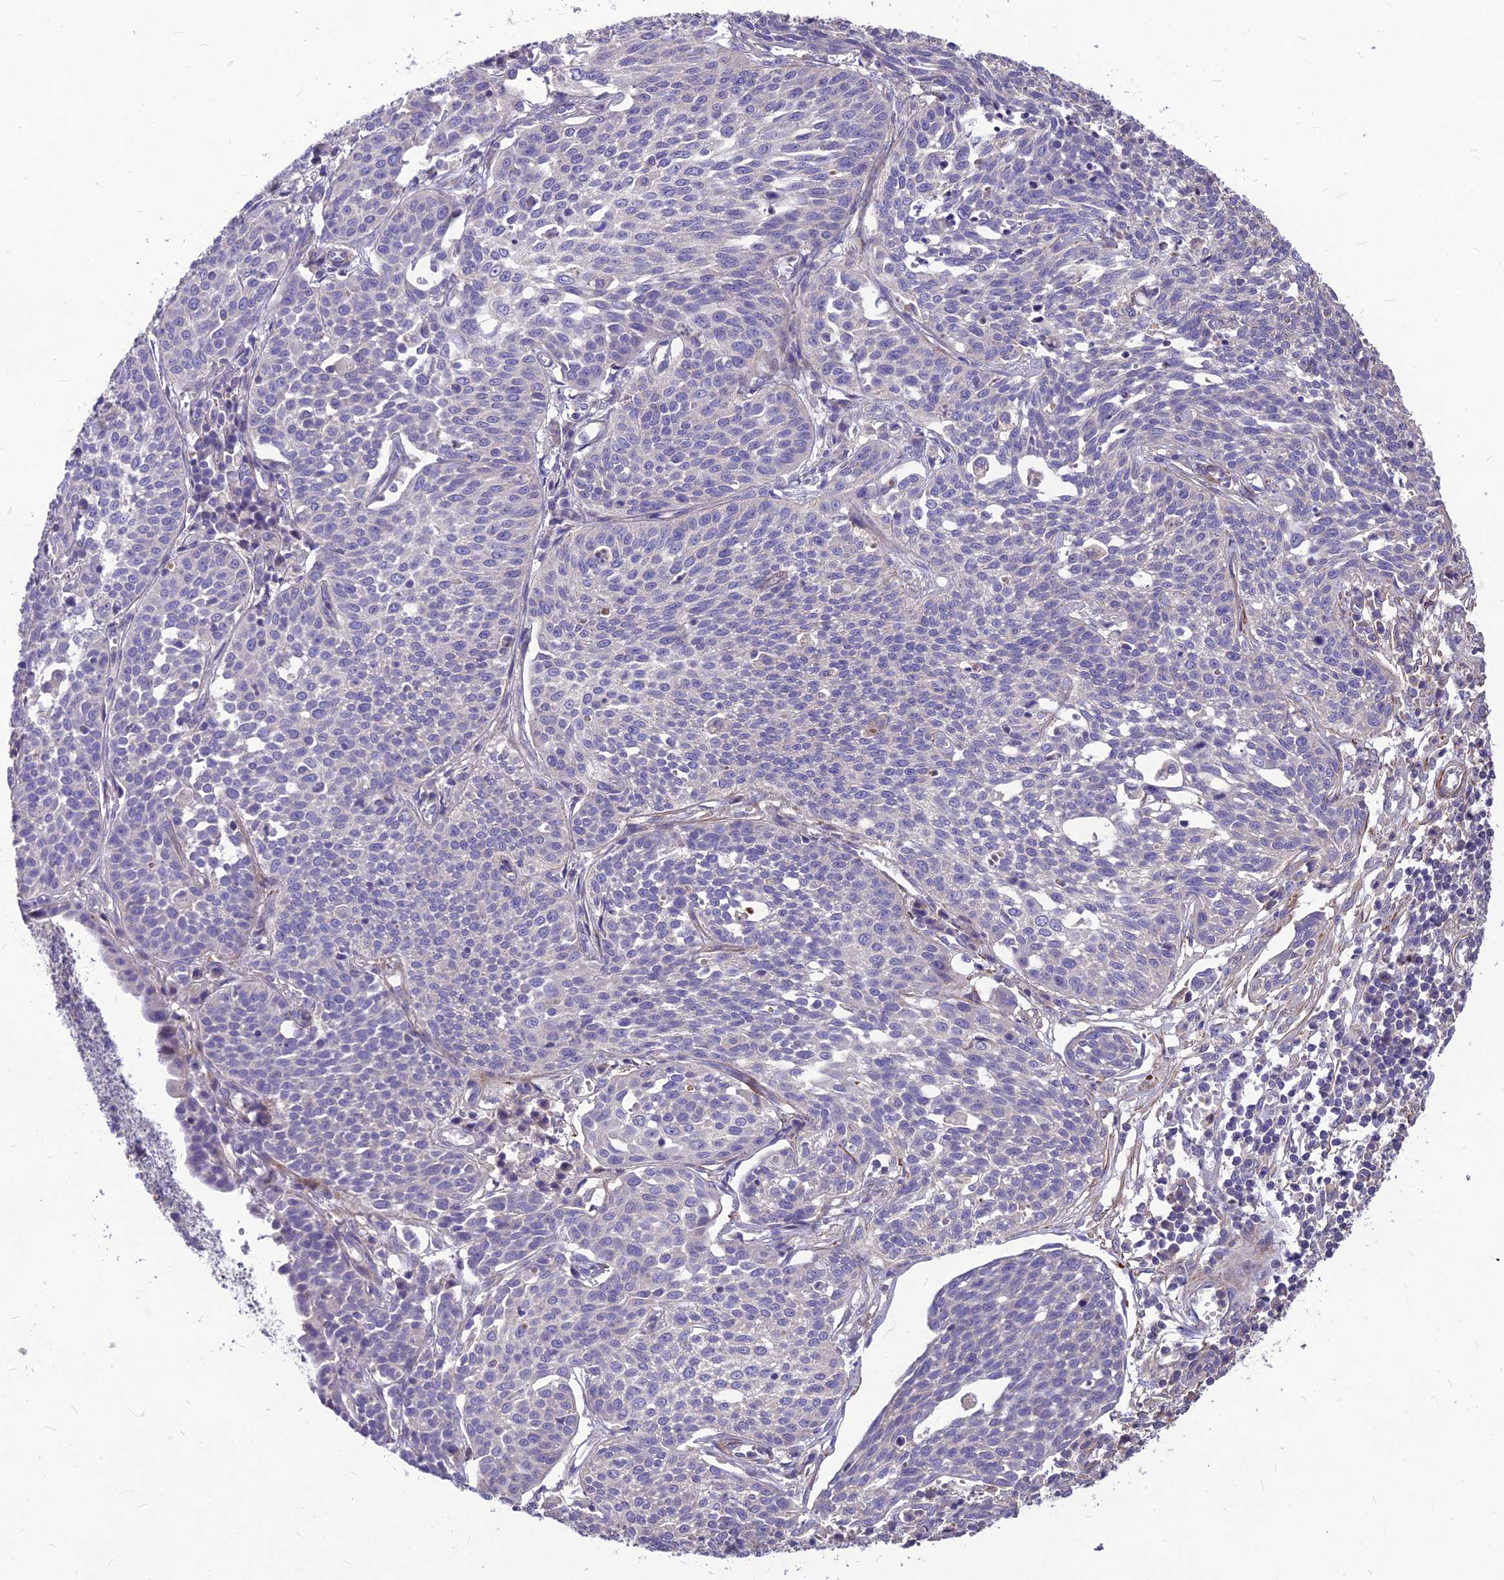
{"staining": {"intensity": "negative", "quantity": "none", "location": "none"}, "tissue": "cervical cancer", "cell_type": "Tumor cells", "image_type": "cancer", "snomed": [{"axis": "morphology", "description": "Squamous cell carcinoma, NOS"}, {"axis": "topography", "description": "Cervix"}], "caption": "A micrograph of cervical cancer (squamous cell carcinoma) stained for a protein displays no brown staining in tumor cells.", "gene": "CLUH", "patient": {"sex": "female", "age": 34}}